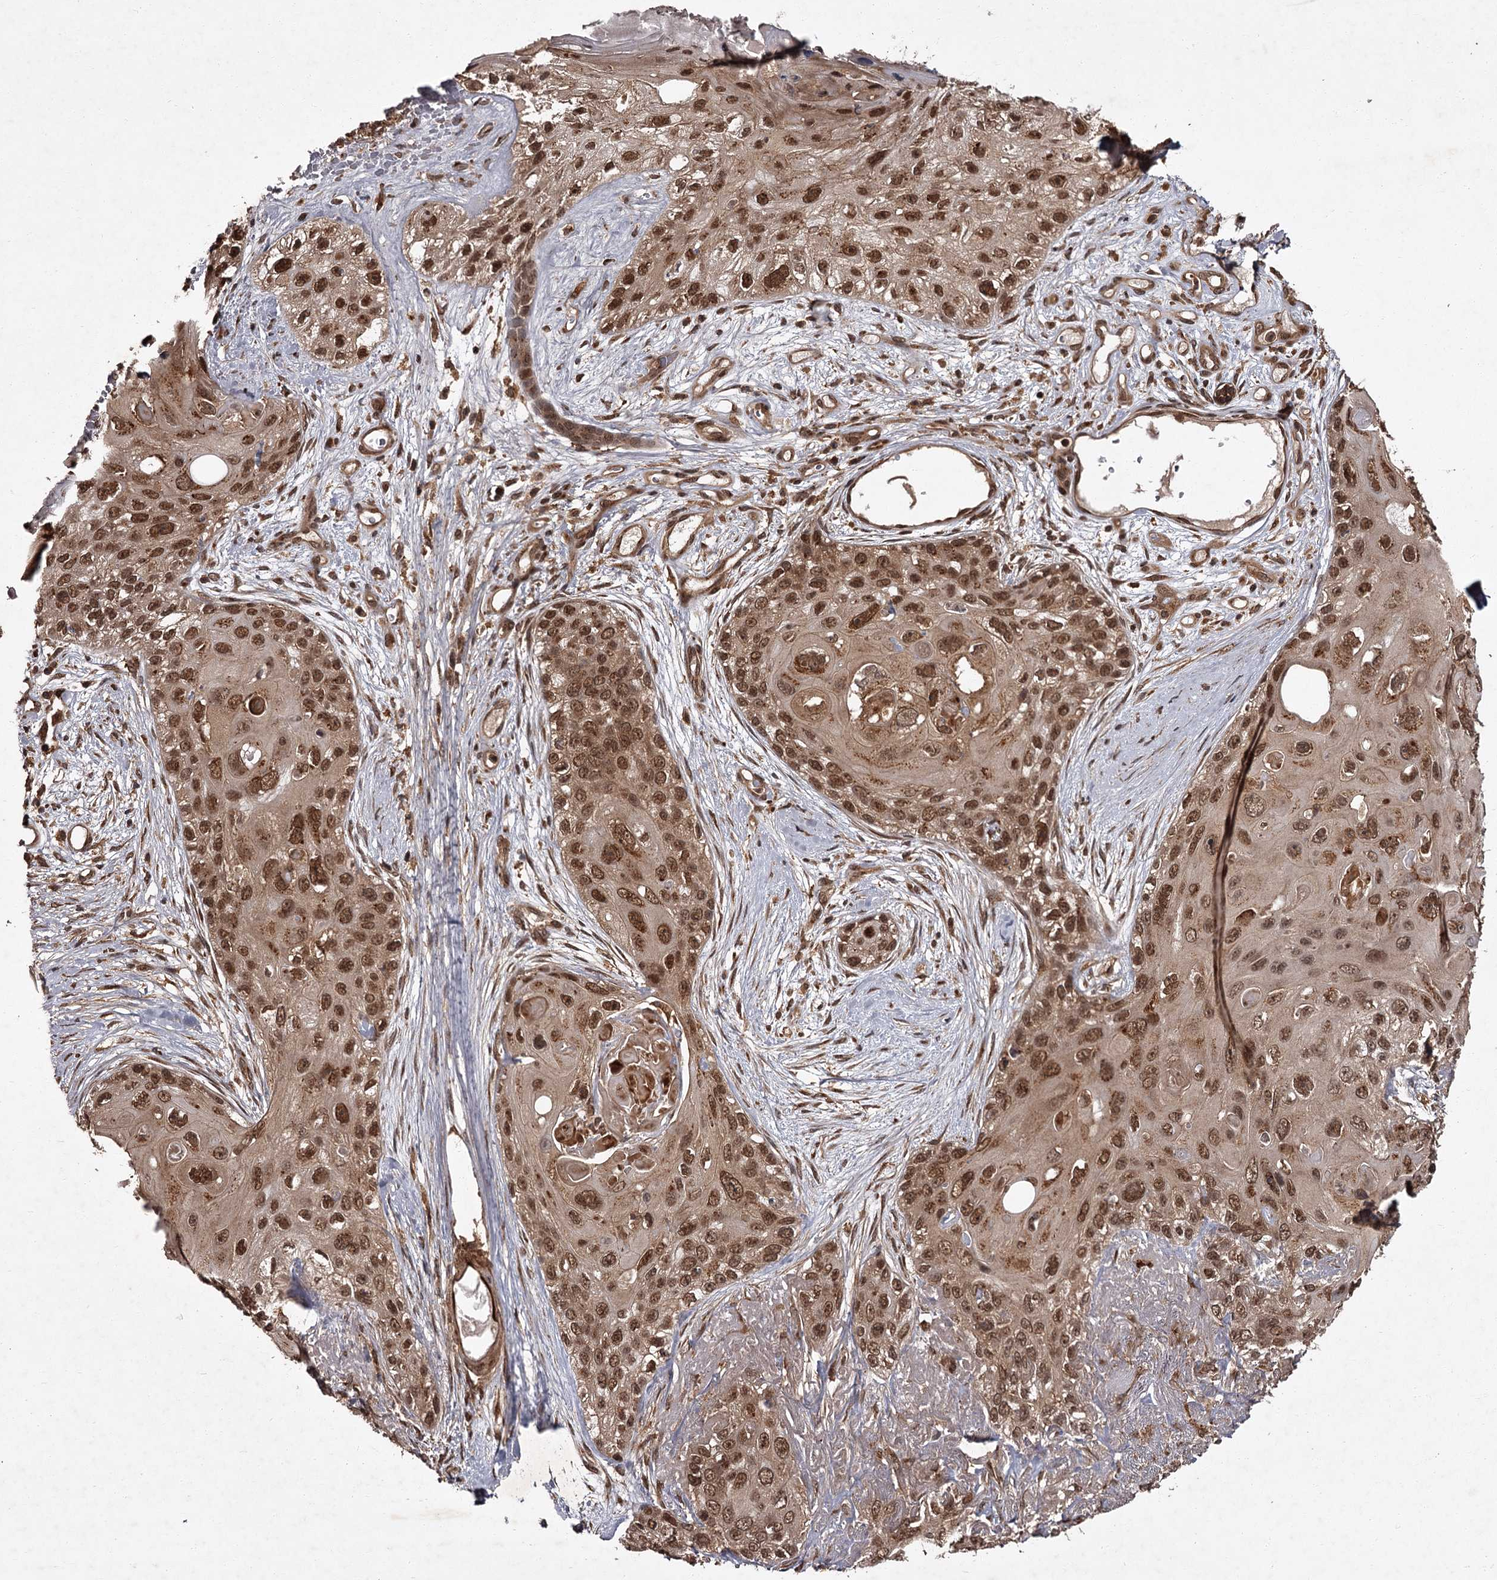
{"staining": {"intensity": "moderate", "quantity": ">75%", "location": "cytoplasmic/membranous,nuclear"}, "tissue": "skin cancer", "cell_type": "Tumor cells", "image_type": "cancer", "snomed": [{"axis": "morphology", "description": "Normal tissue, NOS"}, {"axis": "morphology", "description": "Squamous cell carcinoma, NOS"}, {"axis": "topography", "description": "Skin"}], "caption": "Immunohistochemical staining of skin squamous cell carcinoma displays medium levels of moderate cytoplasmic/membranous and nuclear protein expression in about >75% of tumor cells.", "gene": "TBC1D23", "patient": {"sex": "male", "age": 72}}